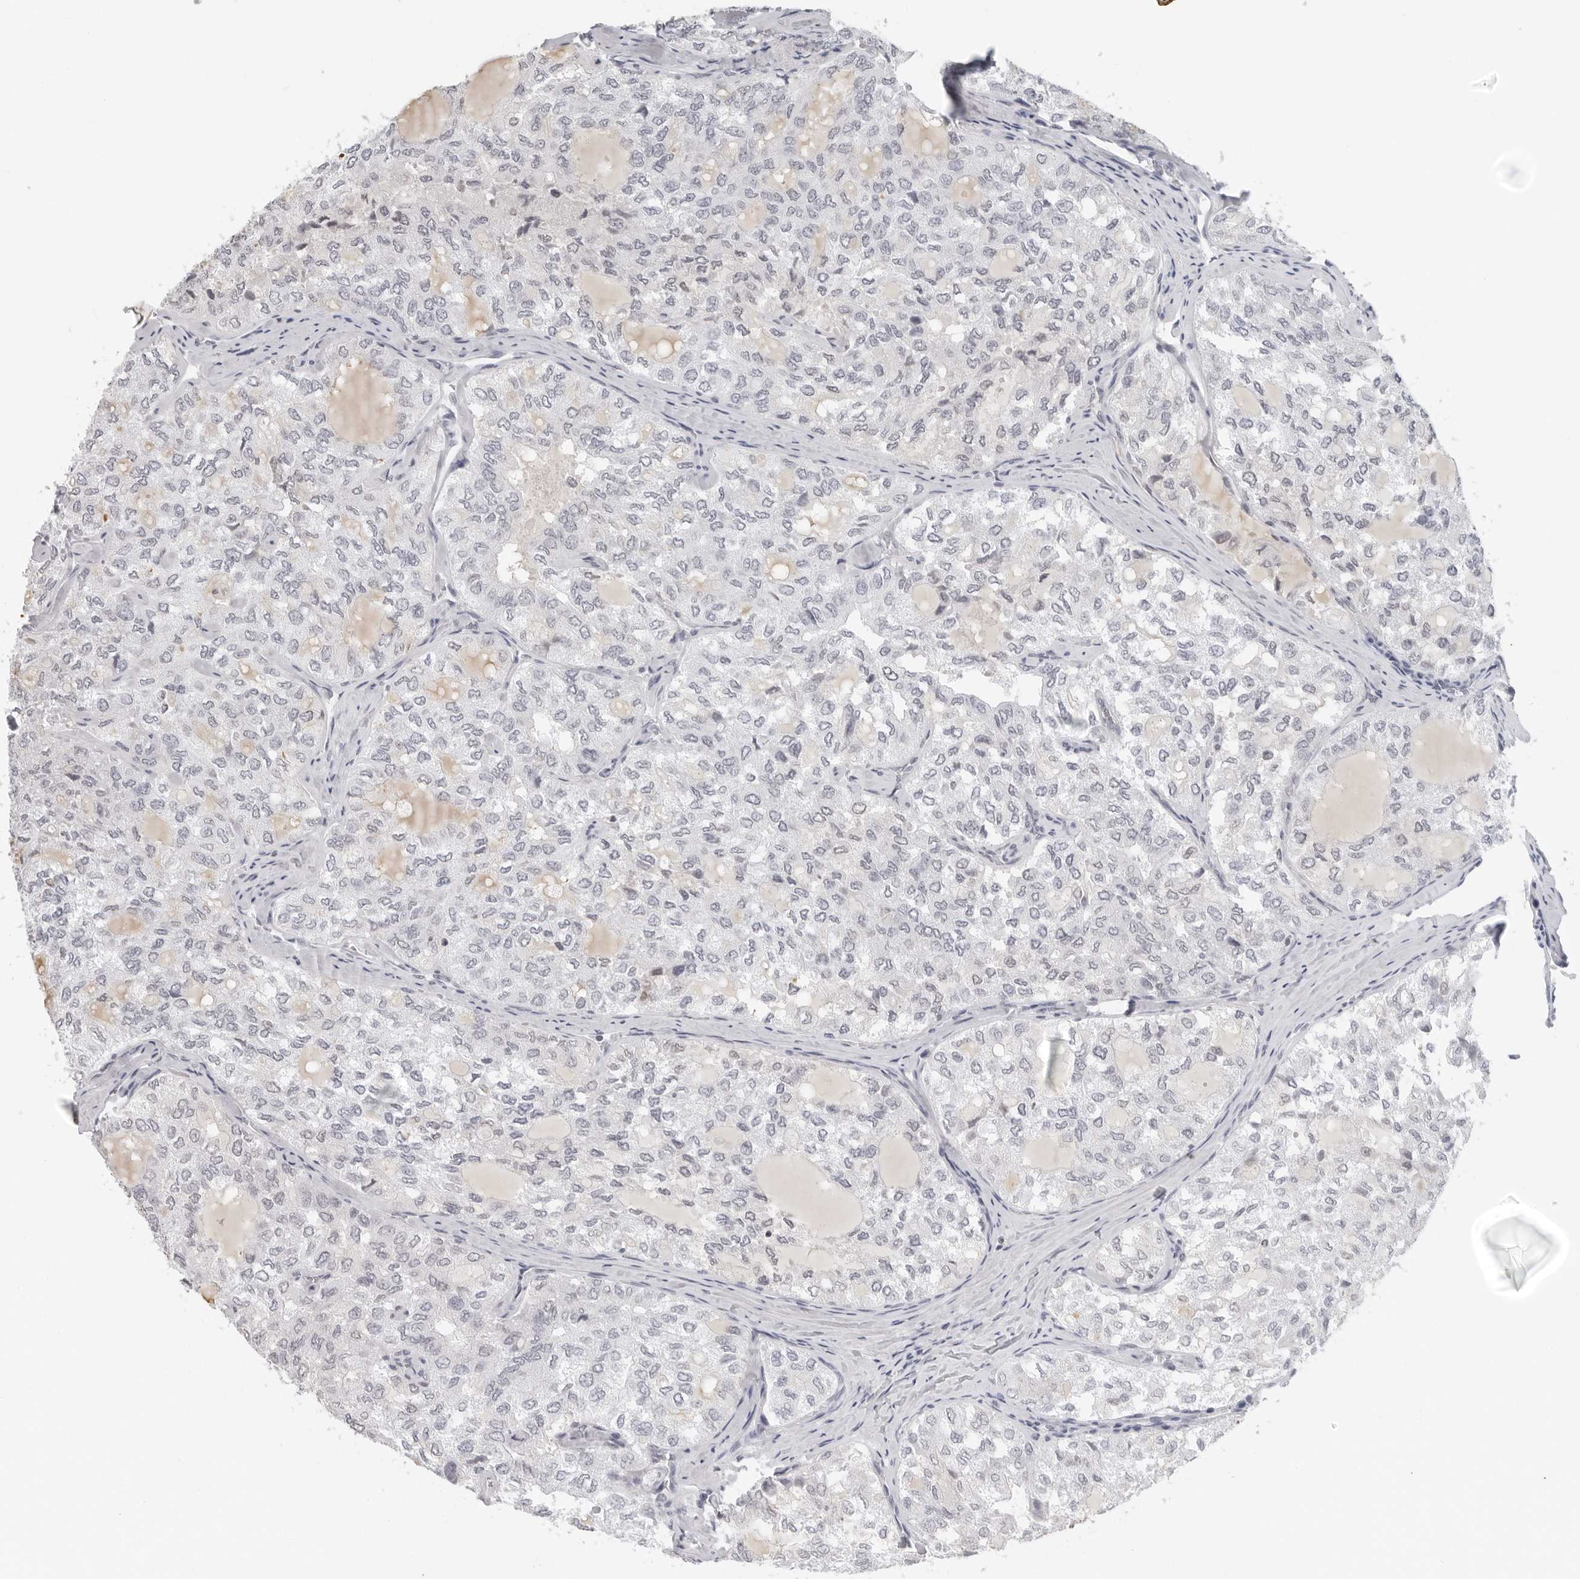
{"staining": {"intensity": "negative", "quantity": "none", "location": "none"}, "tissue": "thyroid cancer", "cell_type": "Tumor cells", "image_type": "cancer", "snomed": [{"axis": "morphology", "description": "Follicular adenoma carcinoma, NOS"}, {"axis": "topography", "description": "Thyroid gland"}], "caption": "IHC of thyroid follicular adenoma carcinoma exhibits no positivity in tumor cells.", "gene": "FLG2", "patient": {"sex": "male", "age": 75}}